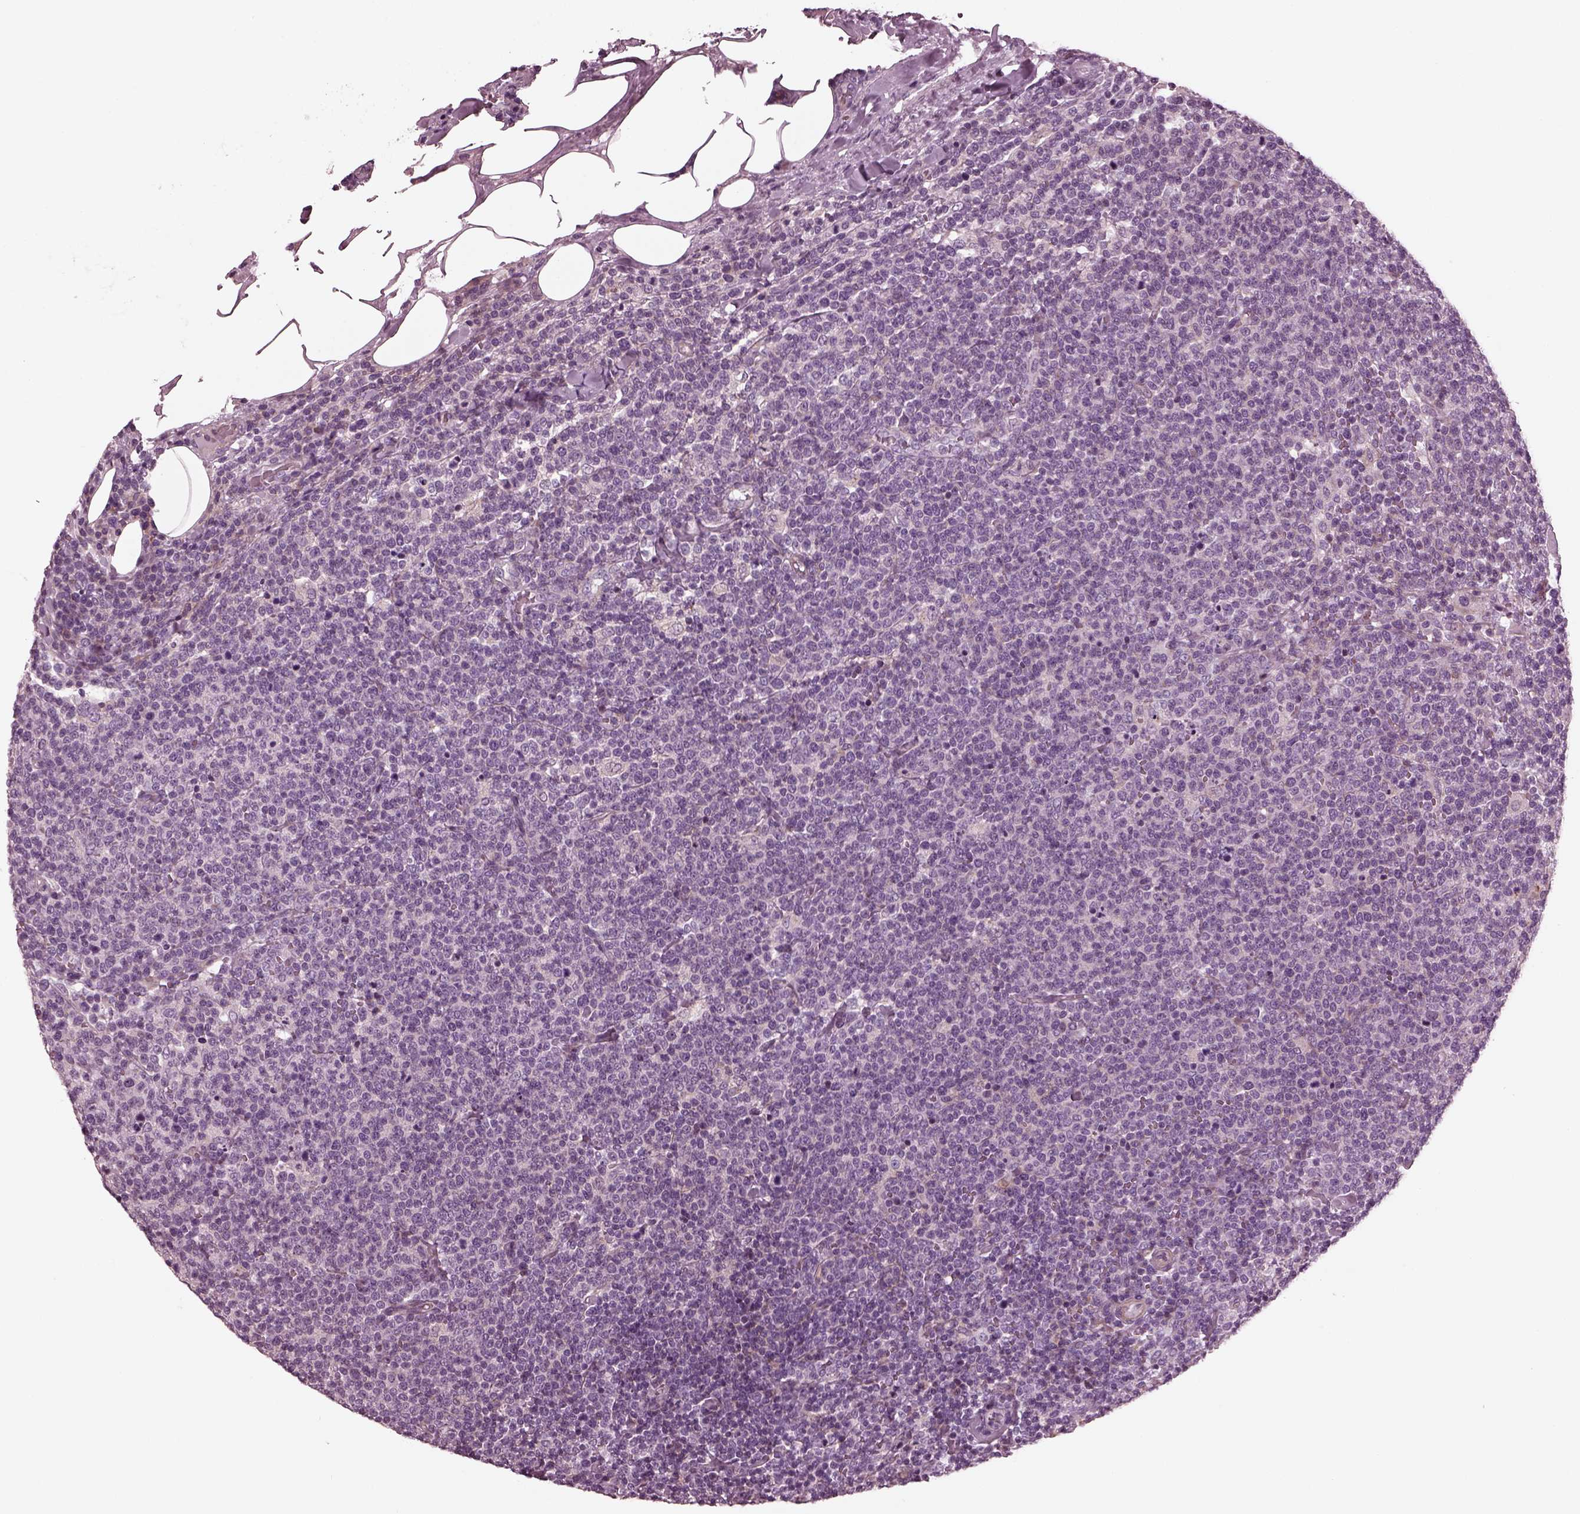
{"staining": {"intensity": "negative", "quantity": "none", "location": "none"}, "tissue": "lymphoma", "cell_type": "Tumor cells", "image_type": "cancer", "snomed": [{"axis": "morphology", "description": "Malignant lymphoma, non-Hodgkin's type, High grade"}, {"axis": "topography", "description": "Lymph node"}], "caption": "Immunohistochemistry (IHC) histopathology image of high-grade malignant lymphoma, non-Hodgkin's type stained for a protein (brown), which demonstrates no expression in tumor cells. Brightfield microscopy of immunohistochemistry (IHC) stained with DAB (3,3'-diaminobenzidine) (brown) and hematoxylin (blue), captured at high magnification.", "gene": "GDF11", "patient": {"sex": "male", "age": 61}}